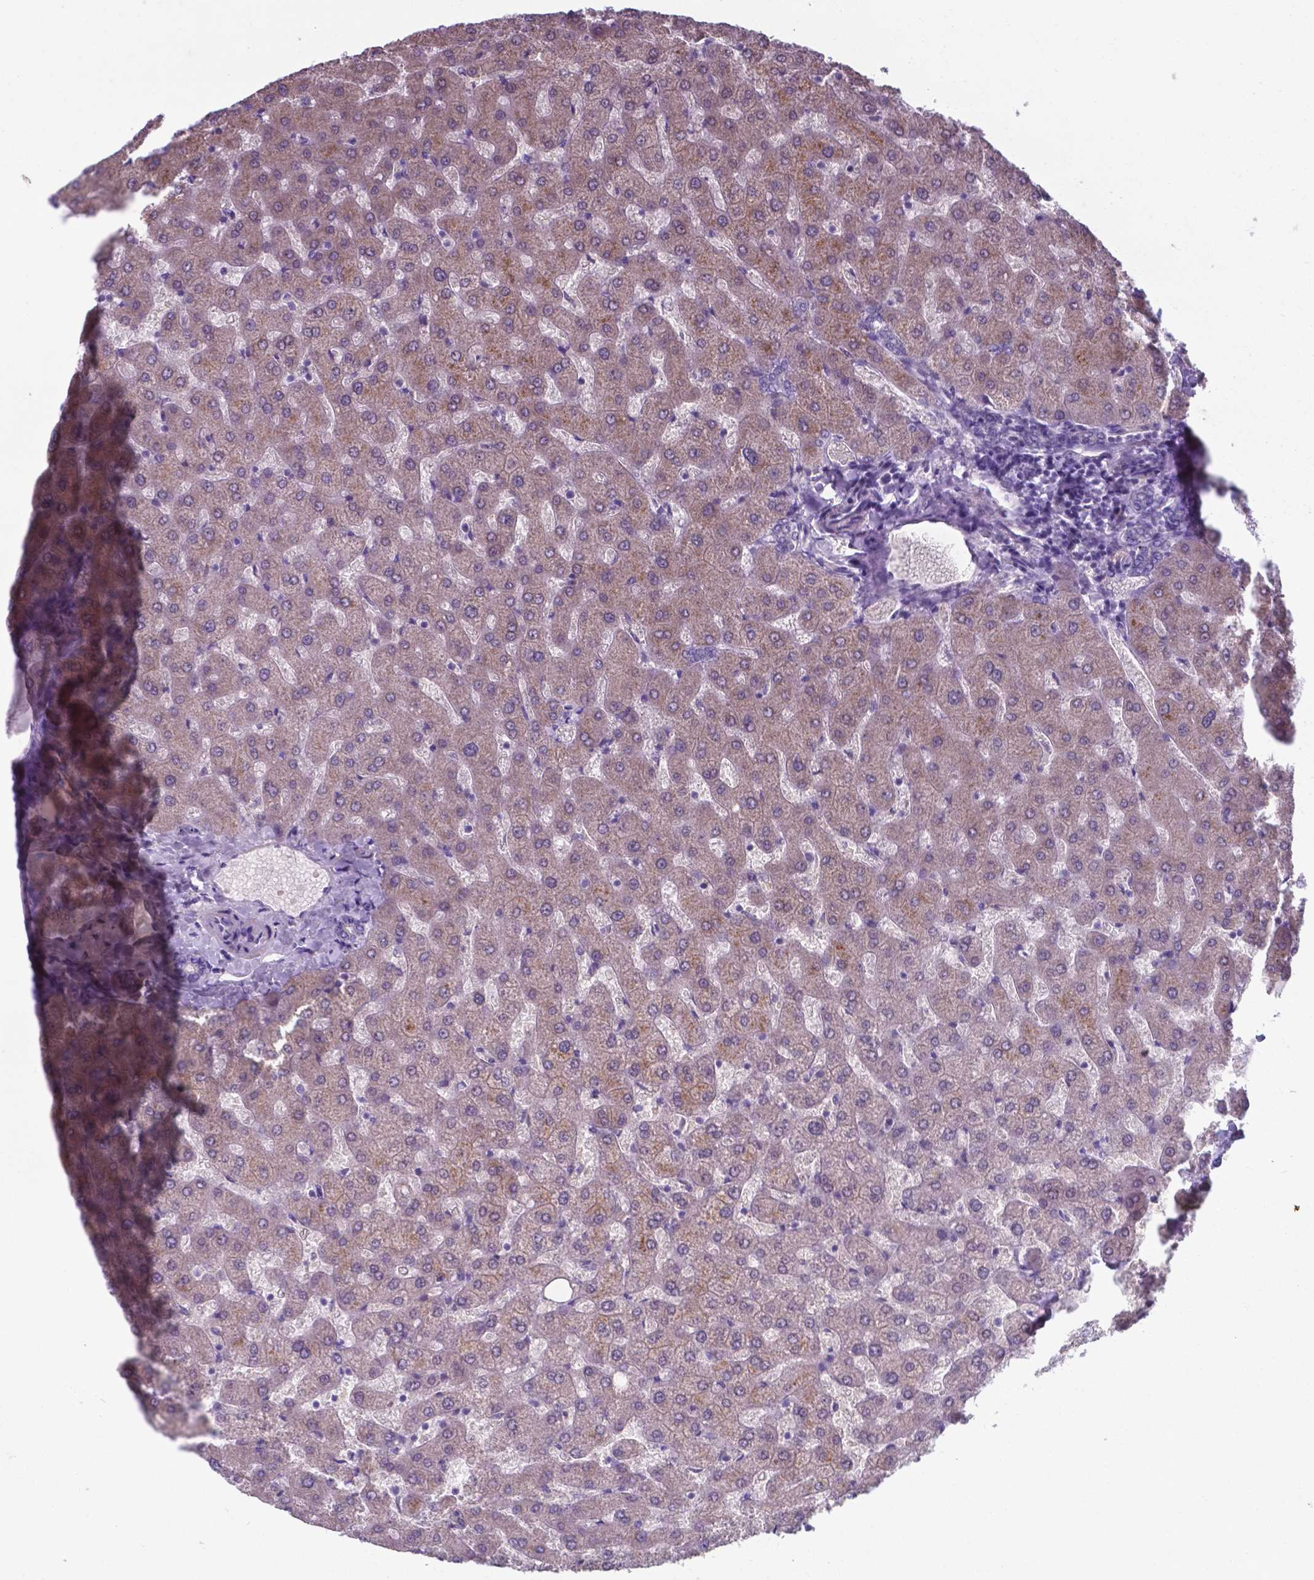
{"staining": {"intensity": "negative", "quantity": "none", "location": "none"}, "tissue": "liver", "cell_type": "Cholangiocytes", "image_type": "normal", "snomed": [{"axis": "morphology", "description": "Normal tissue, NOS"}, {"axis": "topography", "description": "Liver"}], "caption": "Immunohistochemistry (IHC) of unremarkable human liver demonstrates no positivity in cholangiocytes. (DAB (3,3'-diaminobenzidine) immunohistochemistry (IHC) with hematoxylin counter stain).", "gene": "AP5B1", "patient": {"sex": "female", "age": 50}}